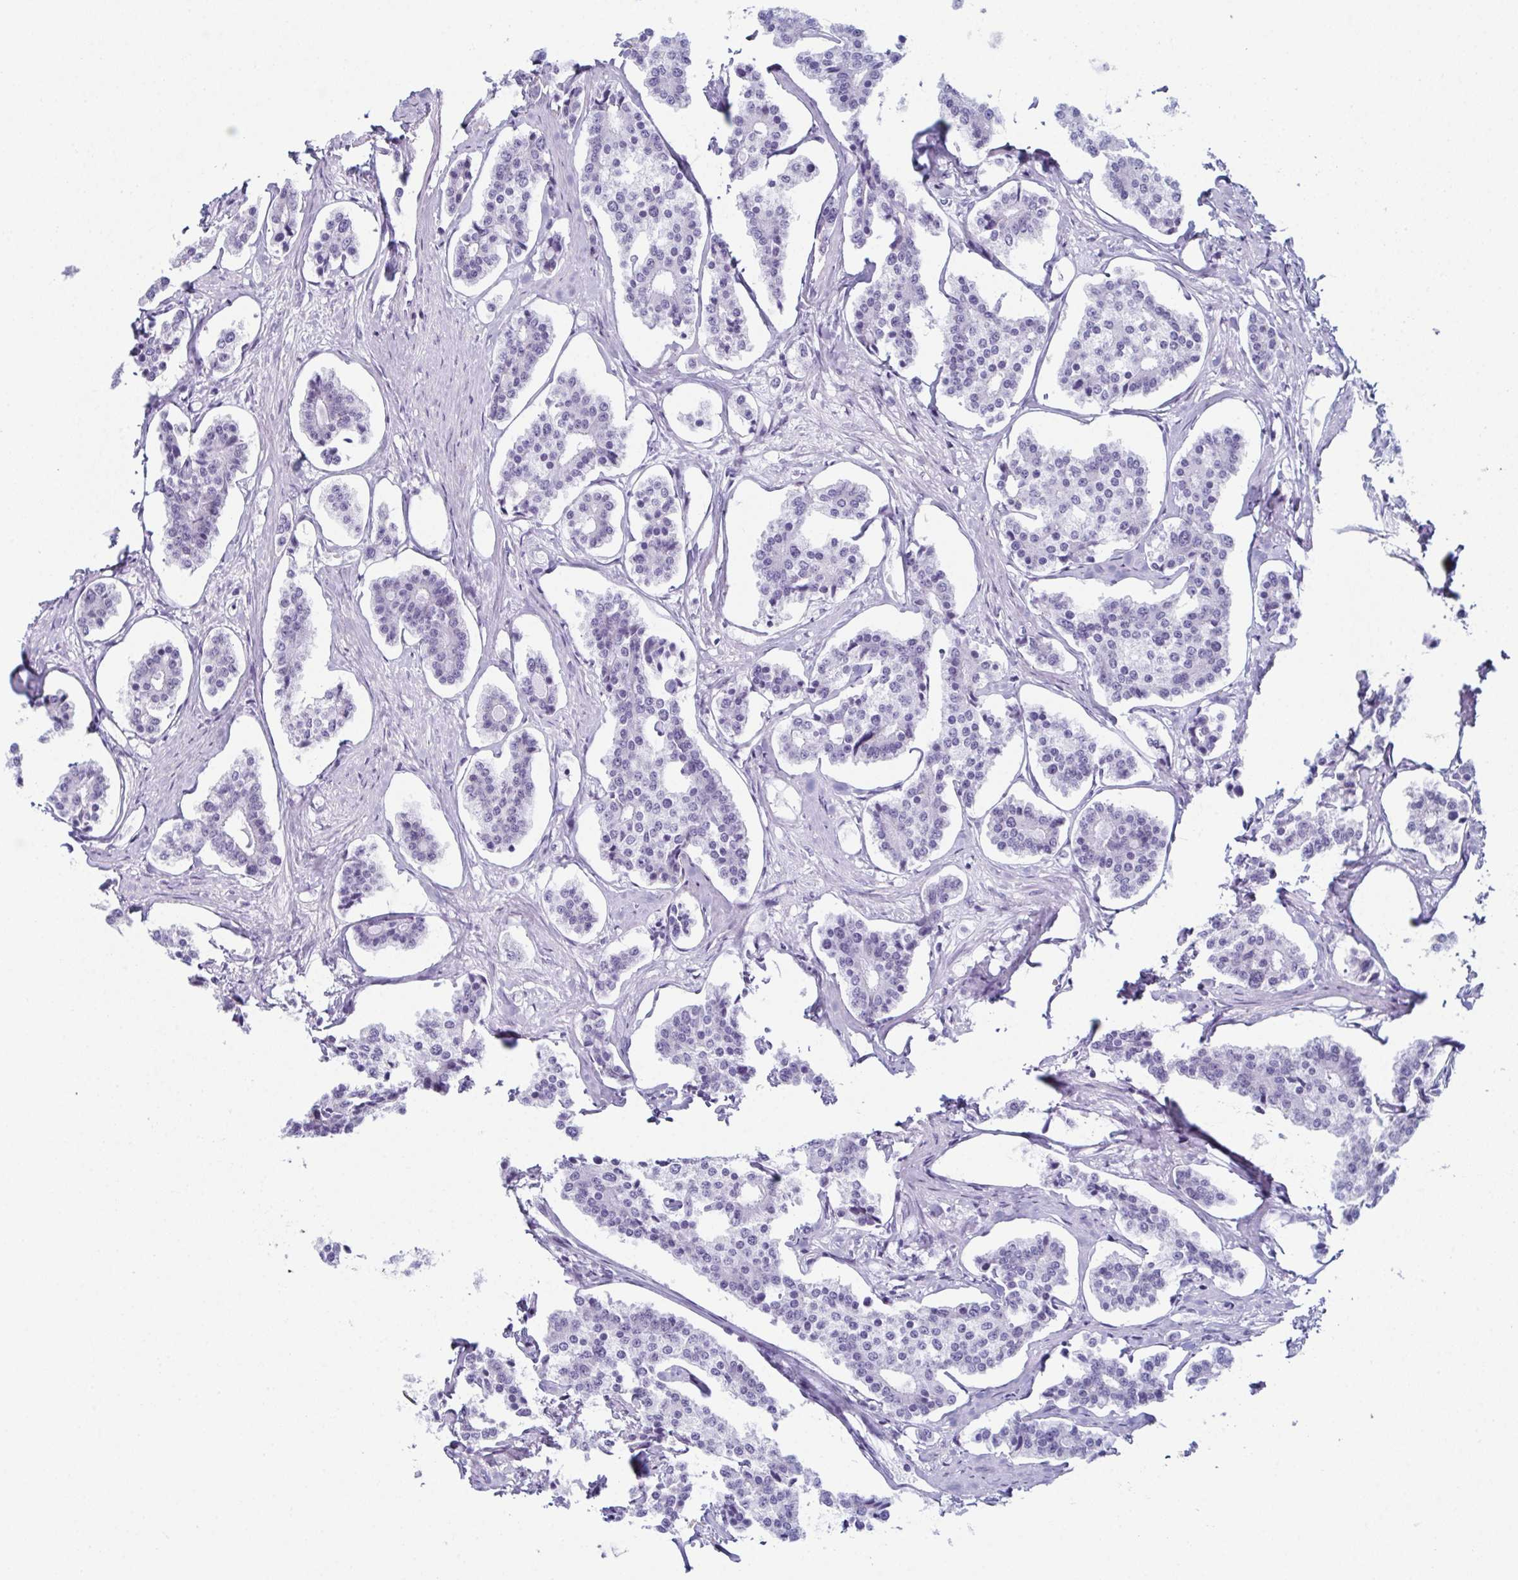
{"staining": {"intensity": "negative", "quantity": "none", "location": "none"}, "tissue": "carcinoid", "cell_type": "Tumor cells", "image_type": "cancer", "snomed": [{"axis": "morphology", "description": "Carcinoid, malignant, NOS"}, {"axis": "topography", "description": "Small intestine"}], "caption": "High power microscopy image of an immunohistochemistry micrograph of malignant carcinoid, revealing no significant staining in tumor cells.", "gene": "ENKUR", "patient": {"sex": "female", "age": 65}}